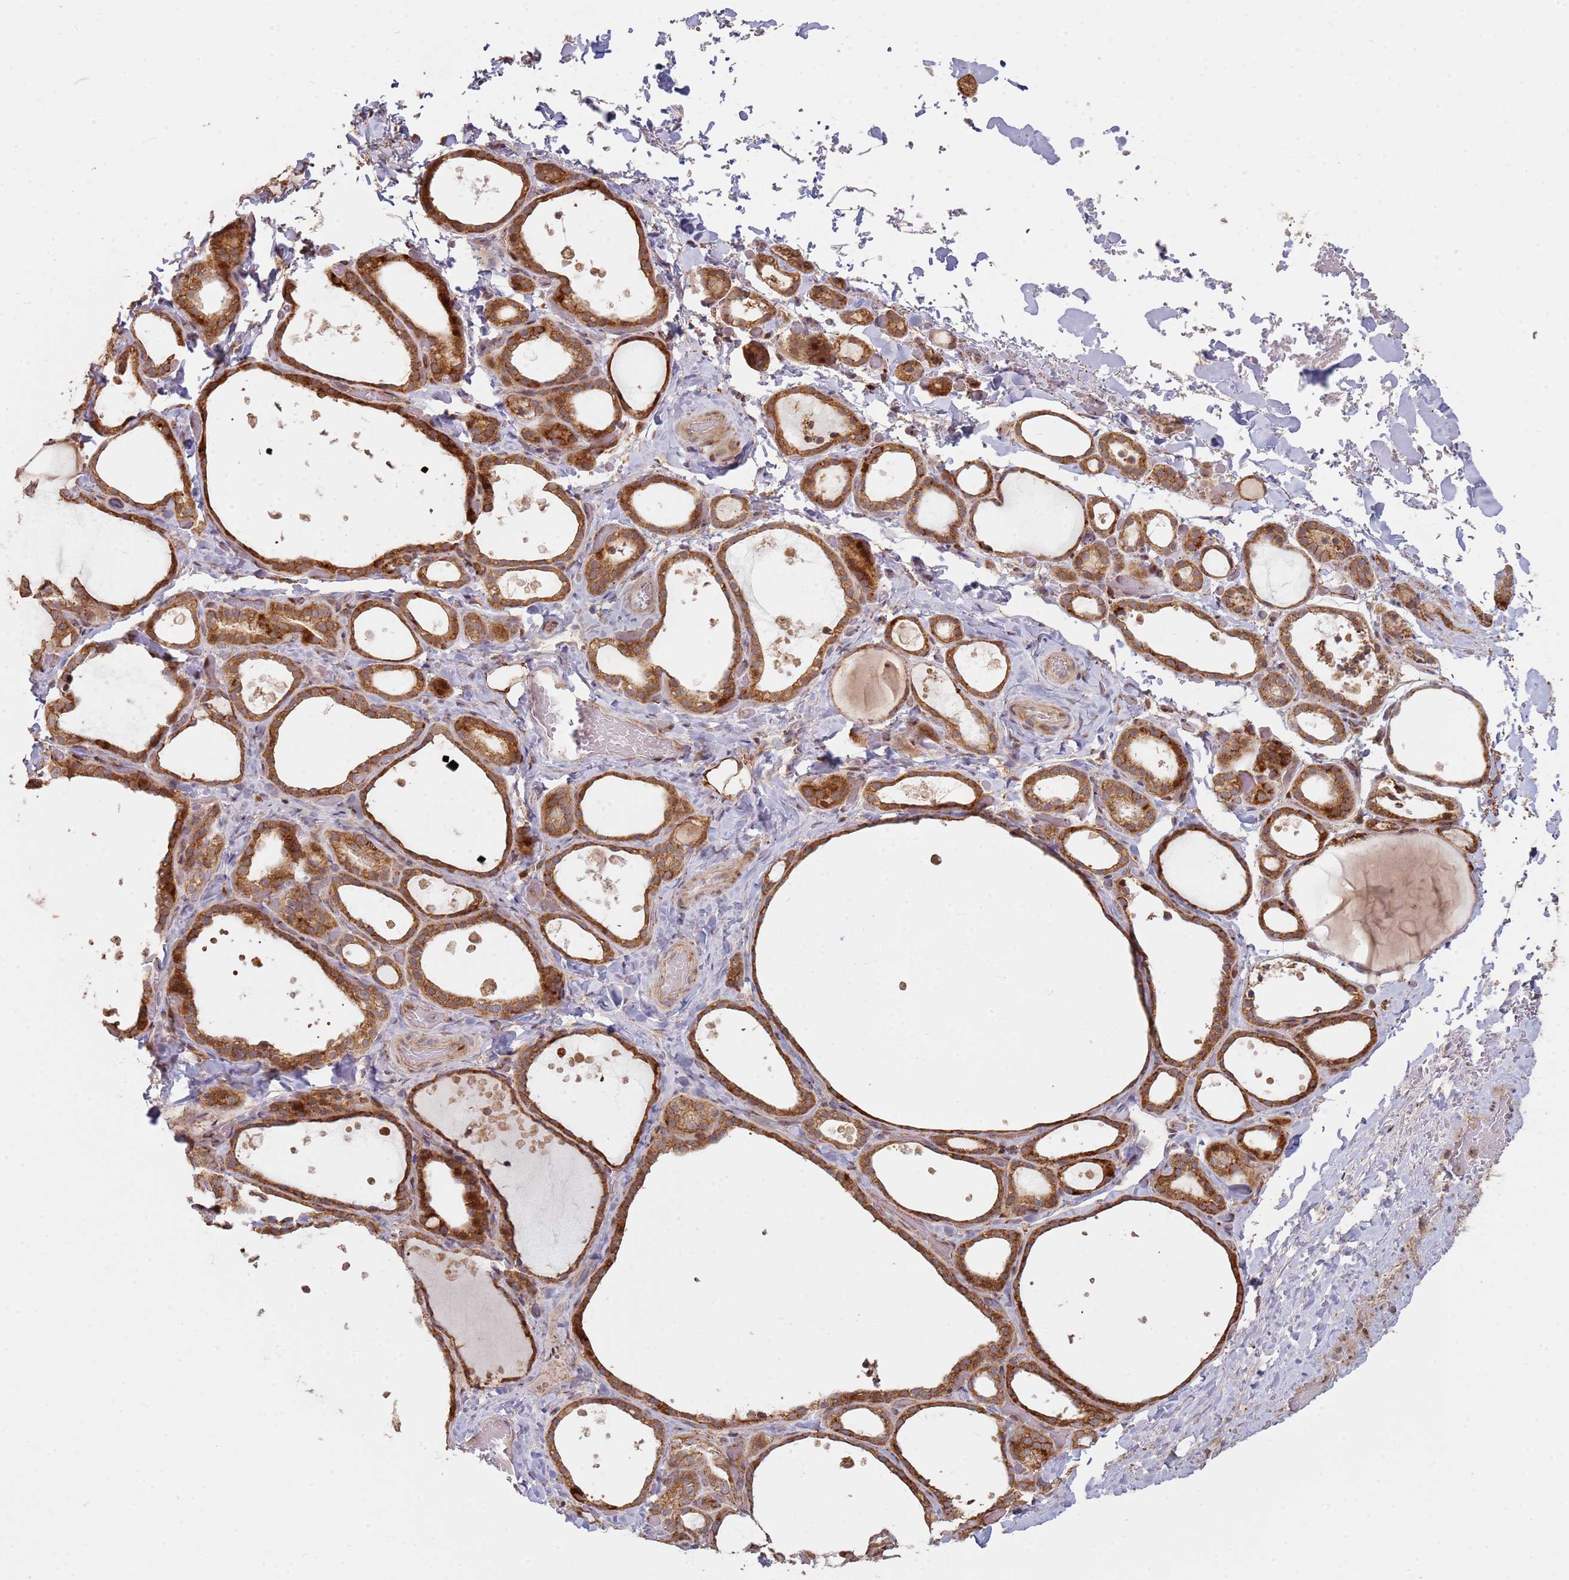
{"staining": {"intensity": "moderate", "quantity": ">75%", "location": "cytoplasmic/membranous"}, "tissue": "thyroid gland", "cell_type": "Glandular cells", "image_type": "normal", "snomed": [{"axis": "morphology", "description": "Normal tissue, NOS"}, {"axis": "topography", "description": "Thyroid gland"}], "caption": "The photomicrograph shows staining of normal thyroid gland, revealing moderate cytoplasmic/membranous protein expression (brown color) within glandular cells. (IHC, brightfield microscopy, high magnification).", "gene": "MPEG1", "patient": {"sex": "female", "age": 44}}